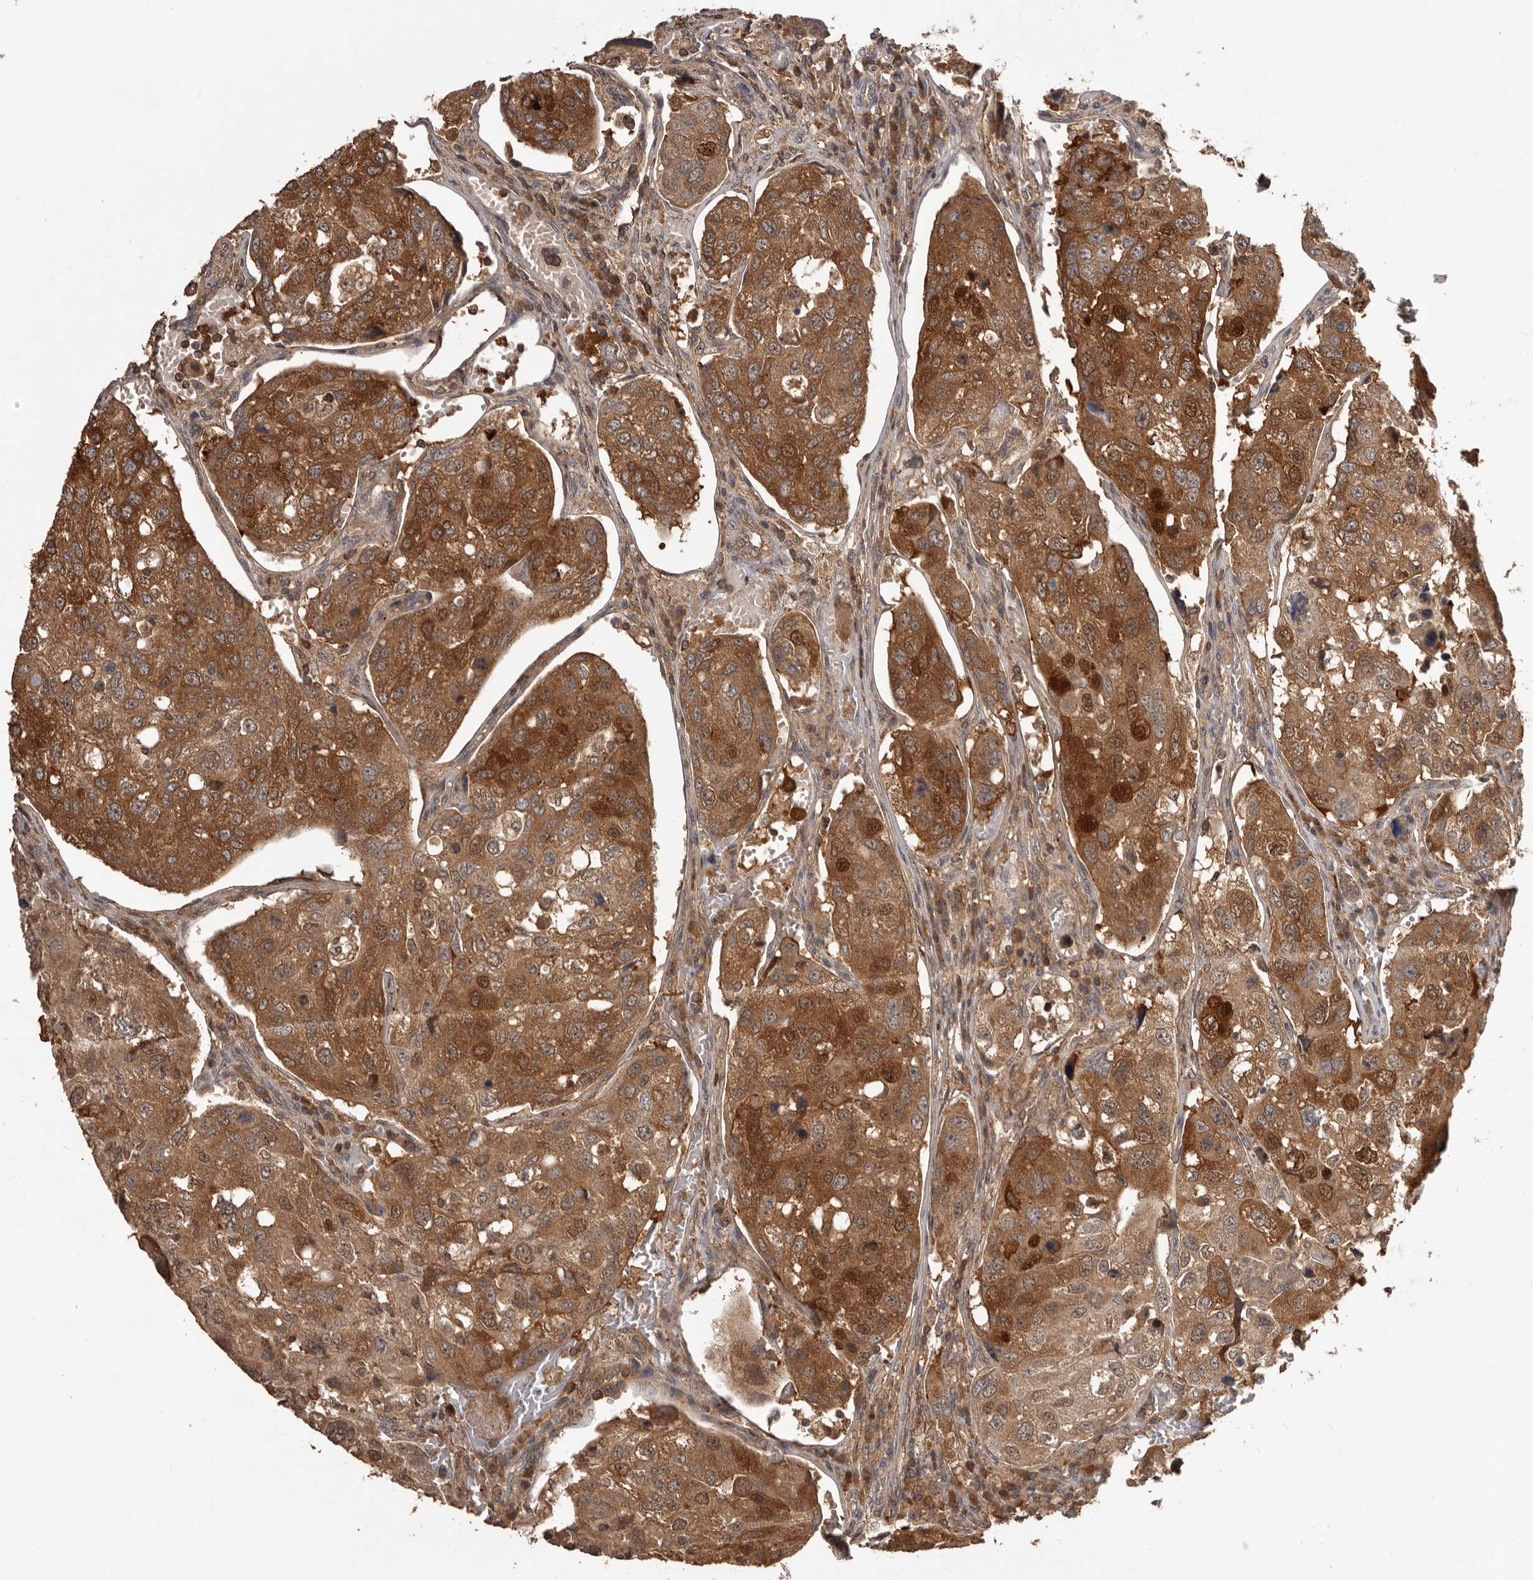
{"staining": {"intensity": "strong", "quantity": ">75%", "location": "cytoplasmic/membranous,nuclear"}, "tissue": "urothelial cancer", "cell_type": "Tumor cells", "image_type": "cancer", "snomed": [{"axis": "morphology", "description": "Urothelial carcinoma, High grade"}, {"axis": "topography", "description": "Lymph node"}, {"axis": "topography", "description": "Urinary bladder"}], "caption": "An image of human urothelial carcinoma (high-grade) stained for a protein shows strong cytoplasmic/membranous and nuclear brown staining in tumor cells.", "gene": "SLC22A3", "patient": {"sex": "male", "age": 51}}